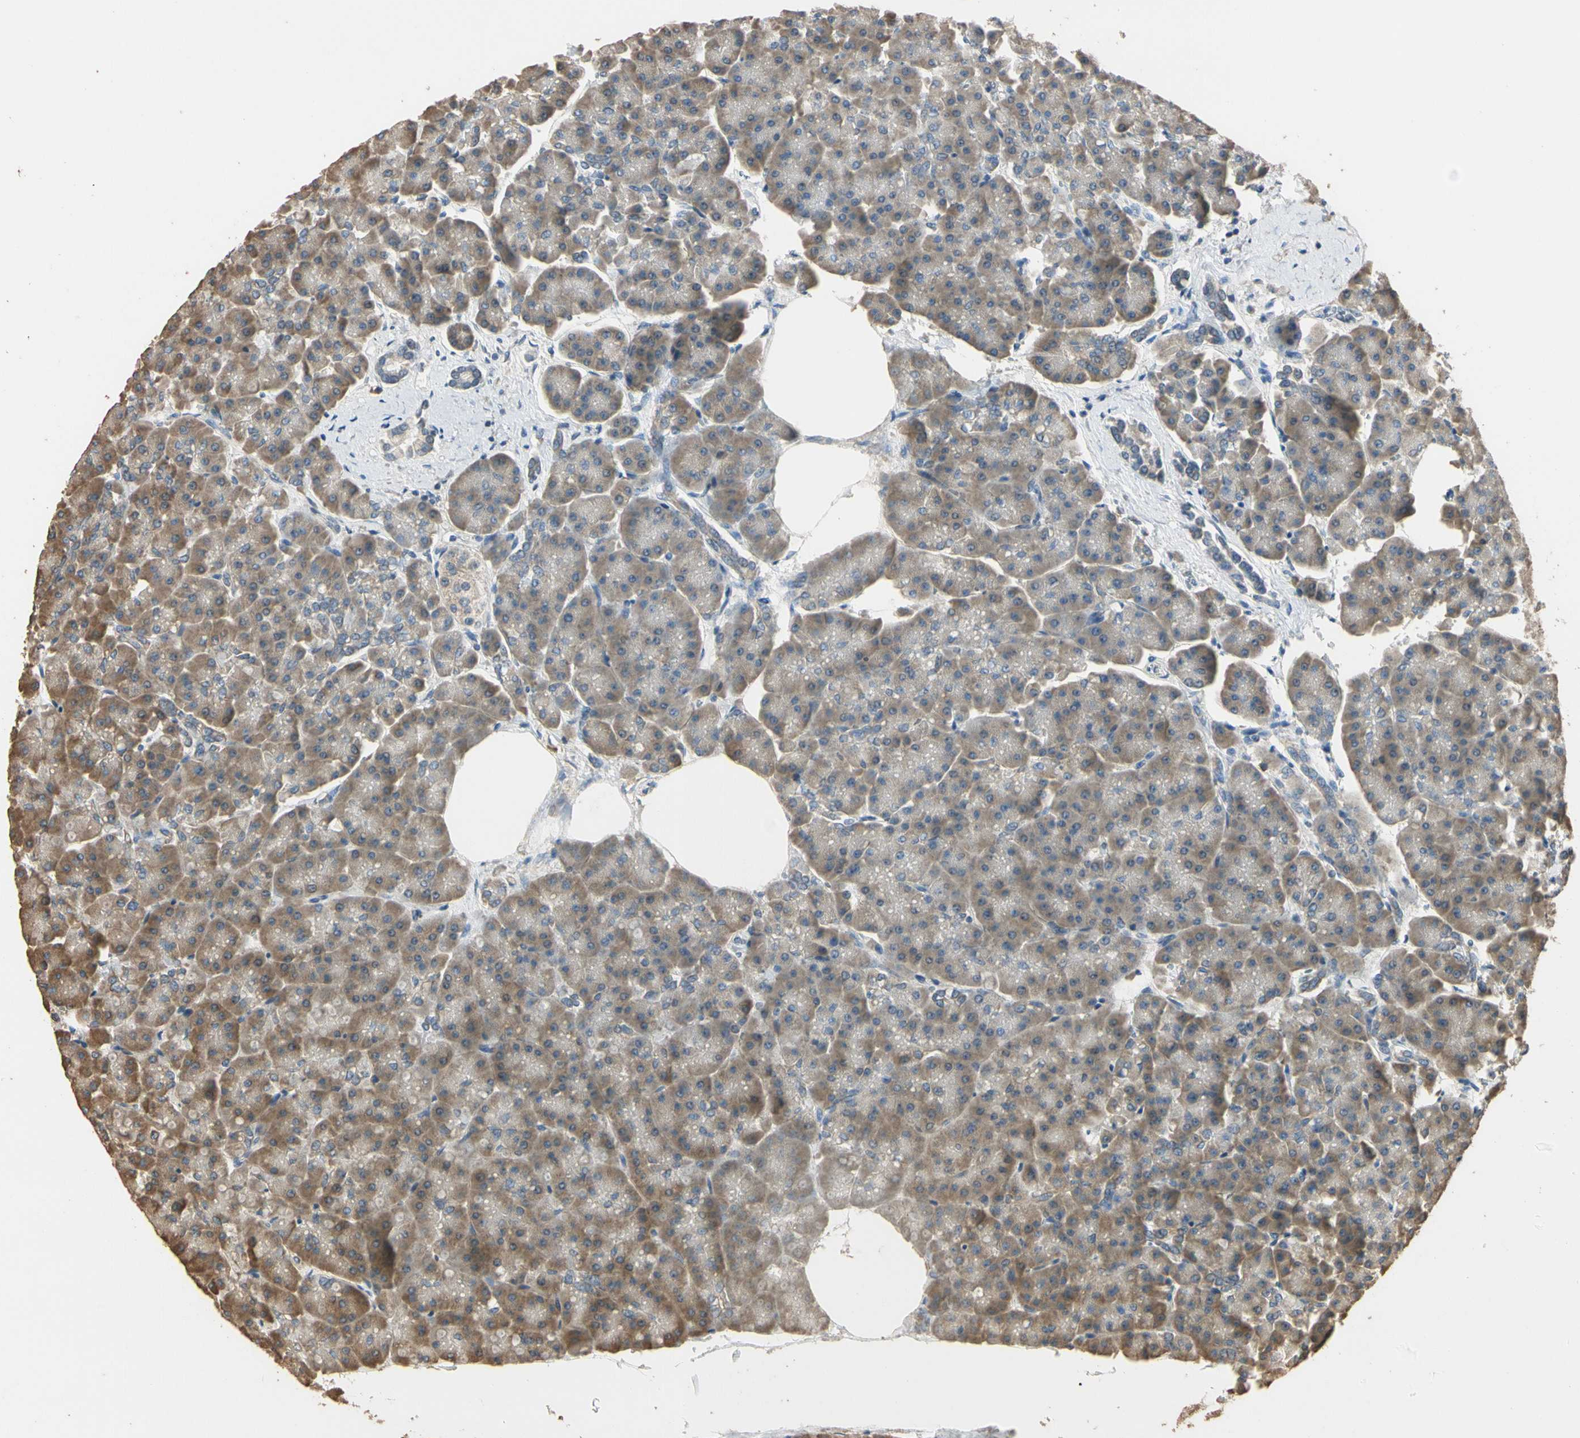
{"staining": {"intensity": "moderate", "quantity": "25%-75%", "location": "cytoplasmic/membranous"}, "tissue": "pancreas", "cell_type": "Exocrine glandular cells", "image_type": "normal", "snomed": [{"axis": "morphology", "description": "Normal tissue, NOS"}, {"axis": "topography", "description": "Pancreas"}], "caption": "The photomicrograph demonstrates a brown stain indicating the presence of a protein in the cytoplasmic/membranous of exocrine glandular cells in pancreas. Immunohistochemistry stains the protein of interest in brown and the nuclei are stained blue.", "gene": "STX18", "patient": {"sex": "female", "age": 70}}